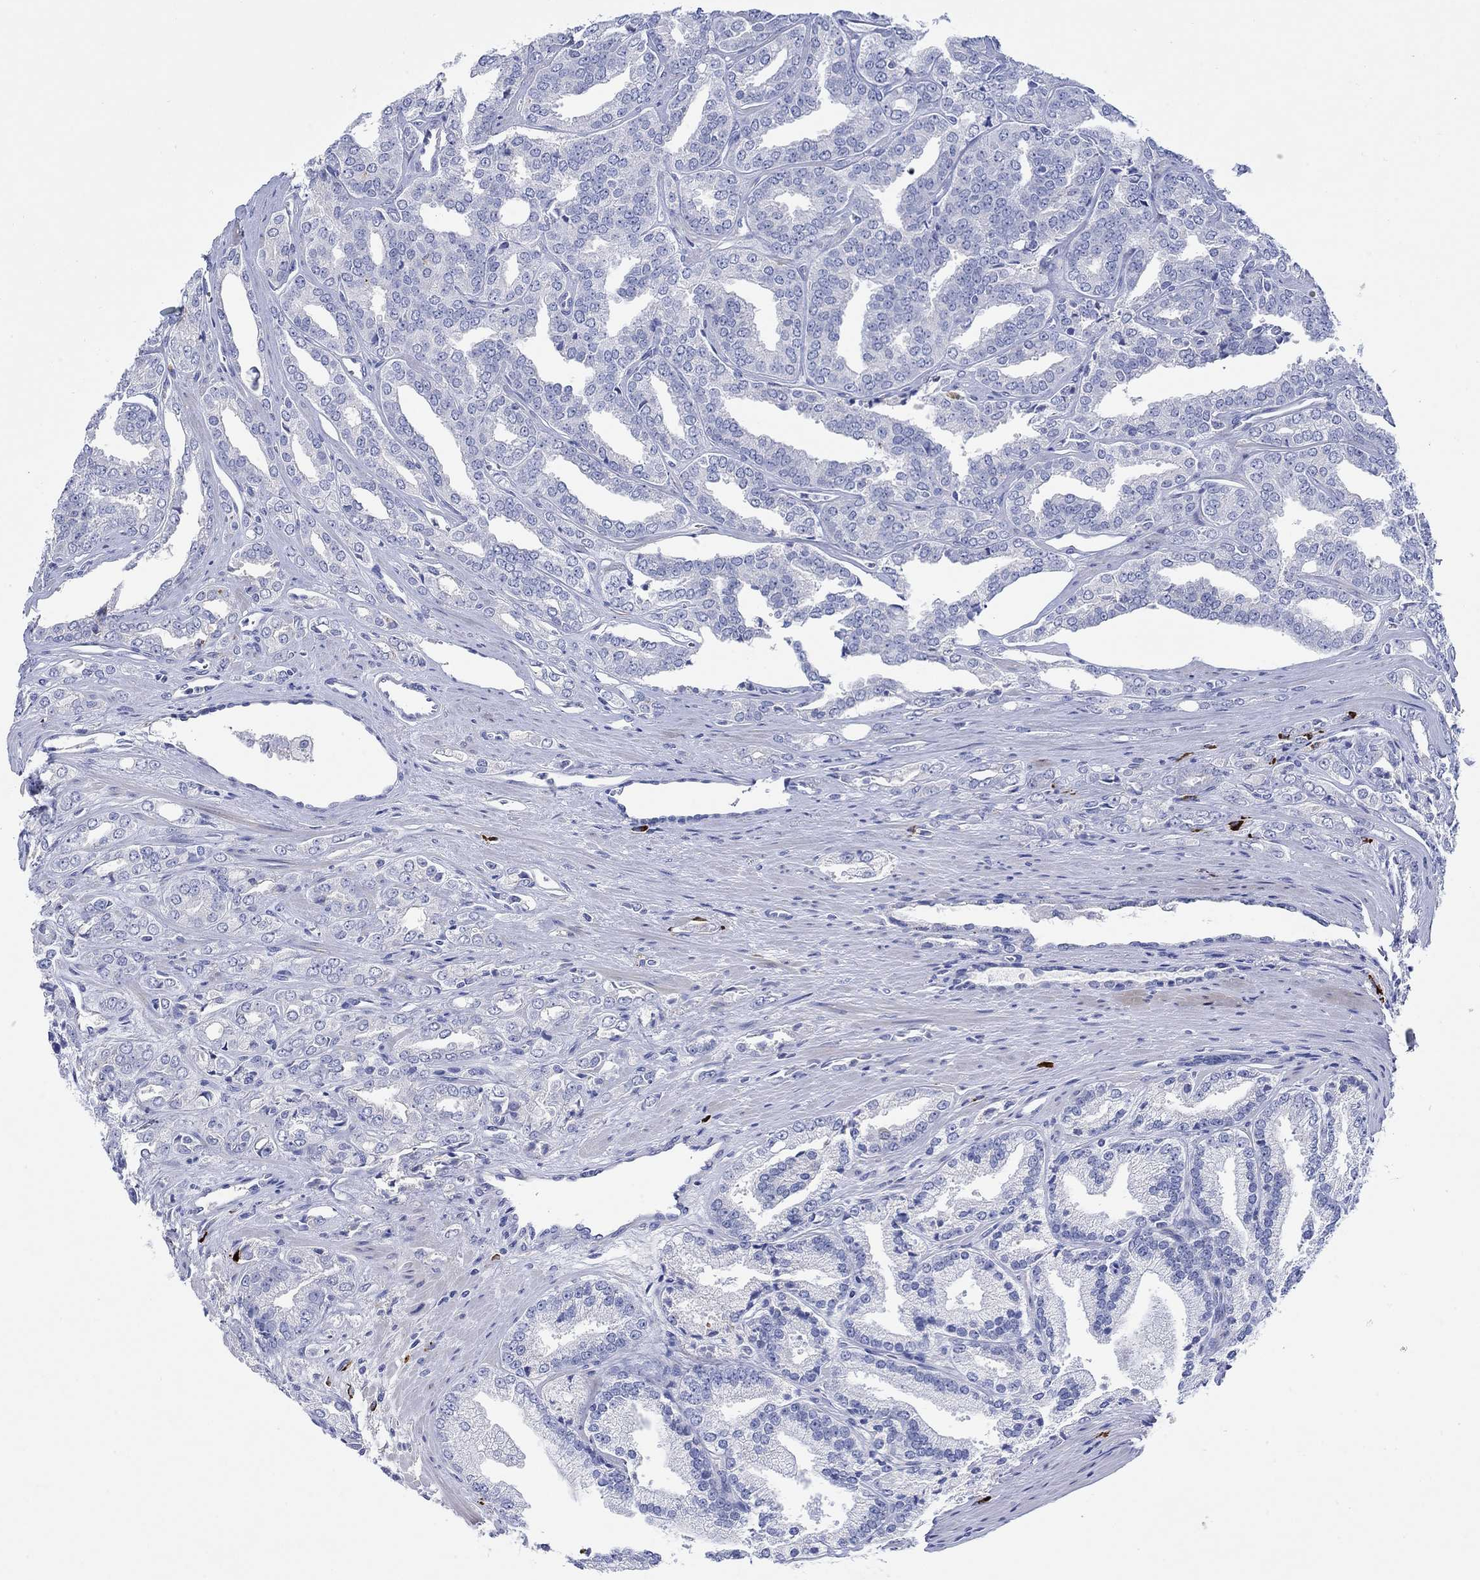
{"staining": {"intensity": "negative", "quantity": "none", "location": "none"}, "tissue": "prostate cancer", "cell_type": "Tumor cells", "image_type": "cancer", "snomed": [{"axis": "morphology", "description": "Adenocarcinoma, NOS"}, {"axis": "morphology", "description": "Adenocarcinoma, High grade"}, {"axis": "topography", "description": "Prostate"}], "caption": "High power microscopy micrograph of an immunohistochemistry (IHC) micrograph of prostate cancer, revealing no significant expression in tumor cells.", "gene": "P2RY6", "patient": {"sex": "male", "age": 70}}